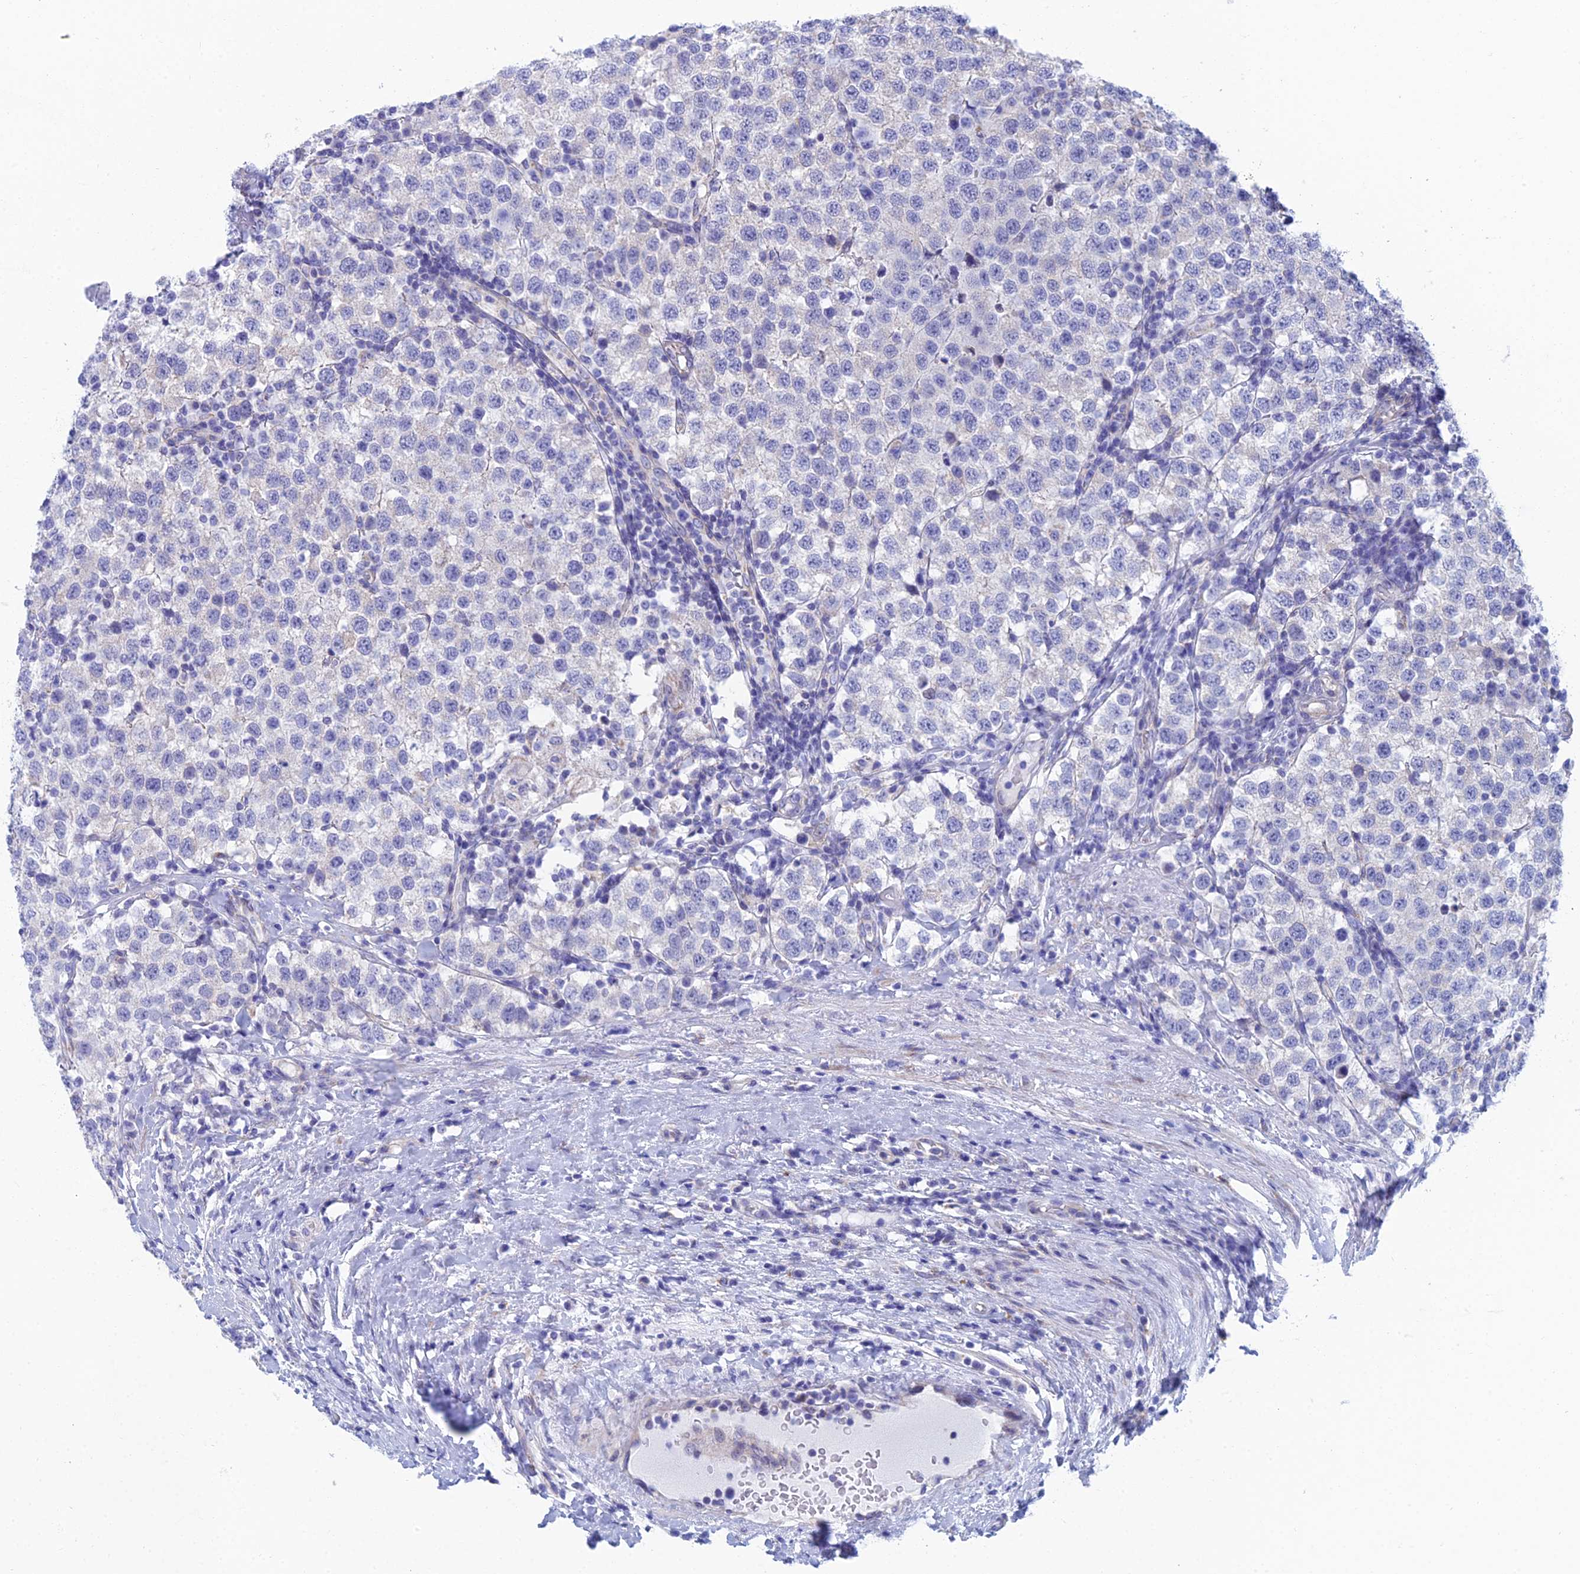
{"staining": {"intensity": "negative", "quantity": "none", "location": "none"}, "tissue": "testis cancer", "cell_type": "Tumor cells", "image_type": "cancer", "snomed": [{"axis": "morphology", "description": "Seminoma, NOS"}, {"axis": "topography", "description": "Testis"}], "caption": "High magnification brightfield microscopy of testis cancer stained with DAB (3,3'-diaminobenzidine) (brown) and counterstained with hematoxylin (blue): tumor cells show no significant staining. (DAB (3,3'-diaminobenzidine) immunohistochemistry, high magnification).", "gene": "CFAP210", "patient": {"sex": "male", "age": 34}}